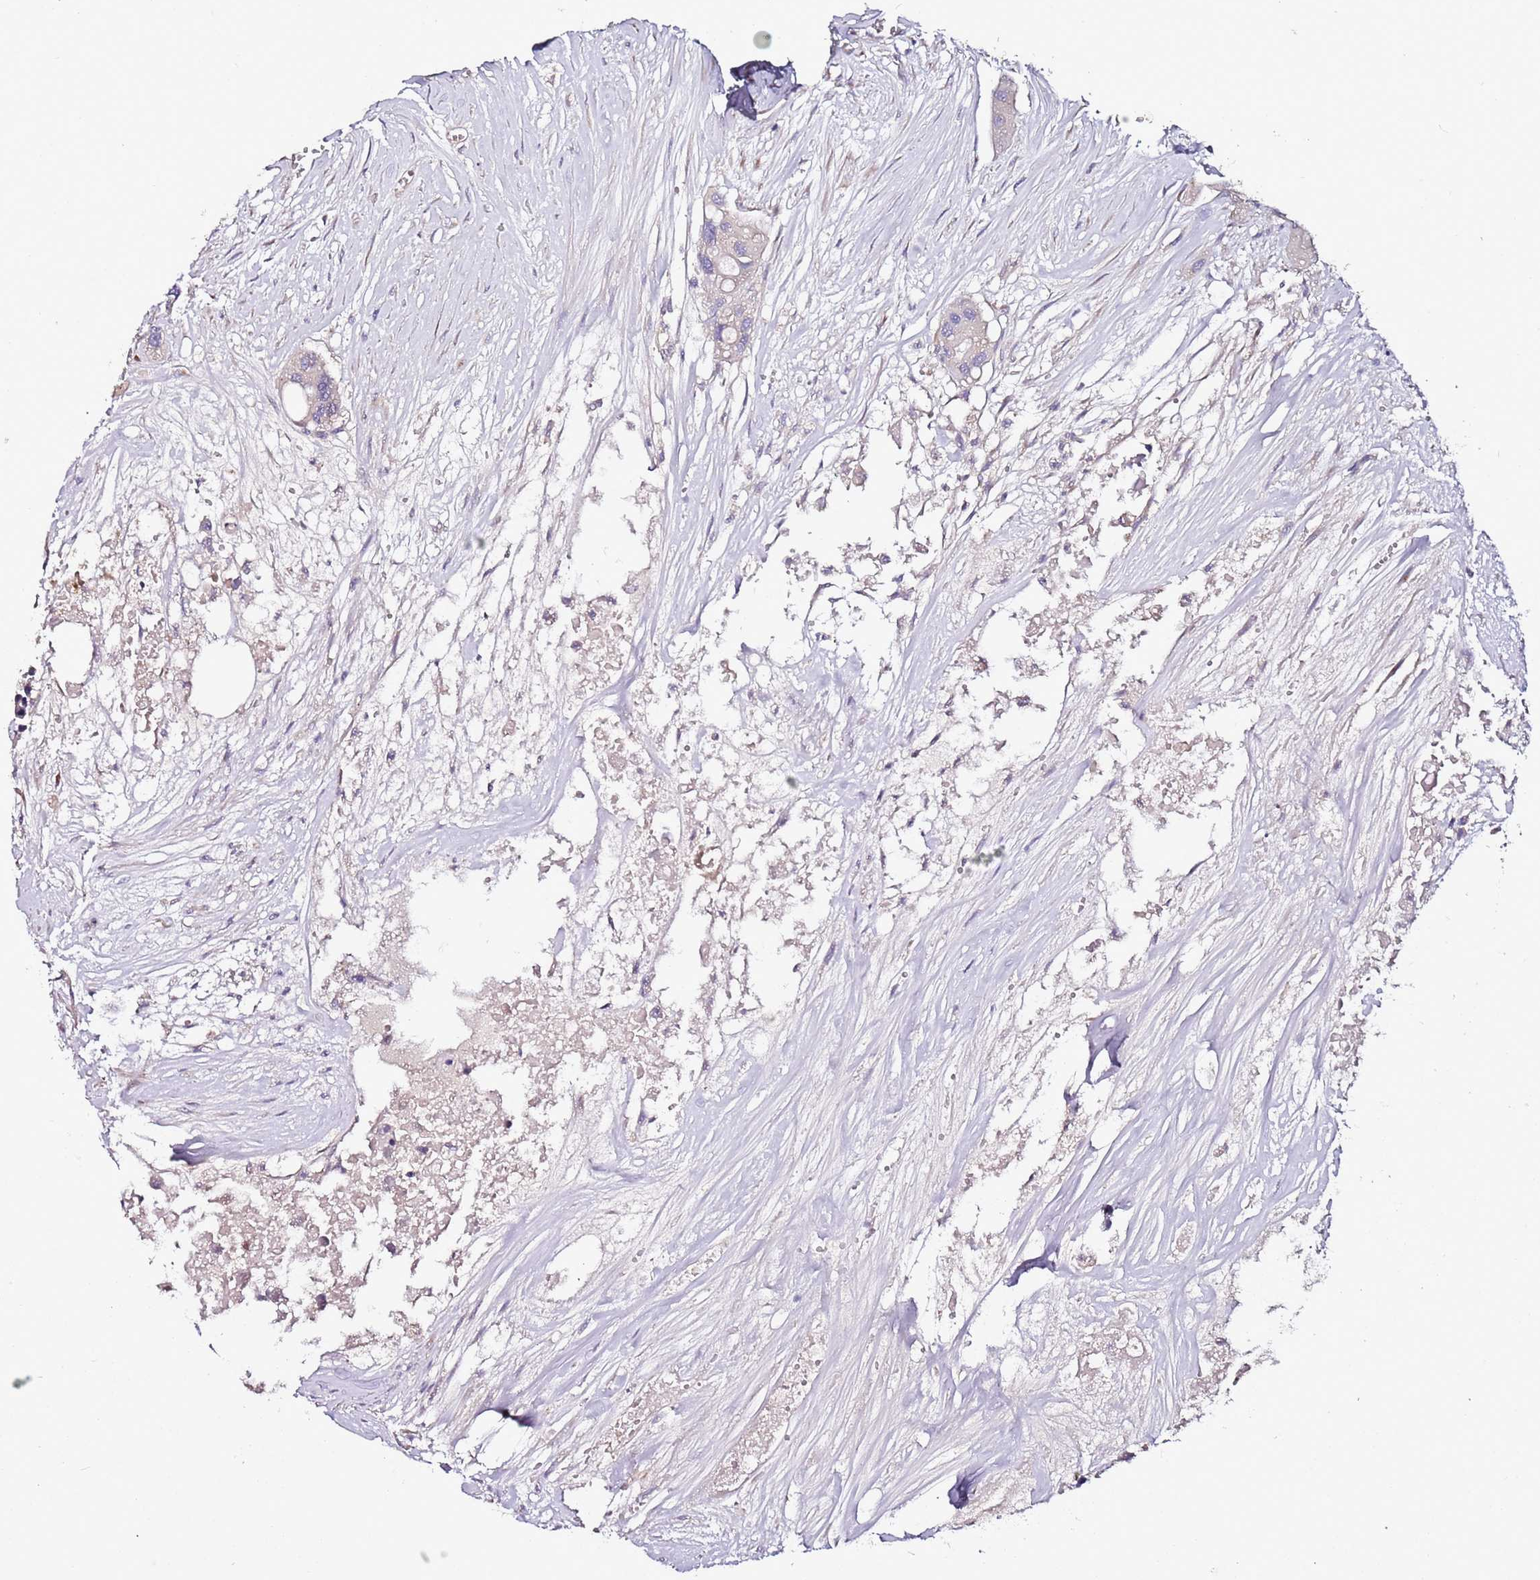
{"staining": {"intensity": "negative", "quantity": "none", "location": "none"}, "tissue": "colorectal cancer", "cell_type": "Tumor cells", "image_type": "cancer", "snomed": [{"axis": "morphology", "description": "Adenocarcinoma, NOS"}, {"axis": "topography", "description": "Colon"}], "caption": "Tumor cells are negative for brown protein staining in colorectal cancer.", "gene": "FAM20A", "patient": {"sex": "male", "age": 77}}